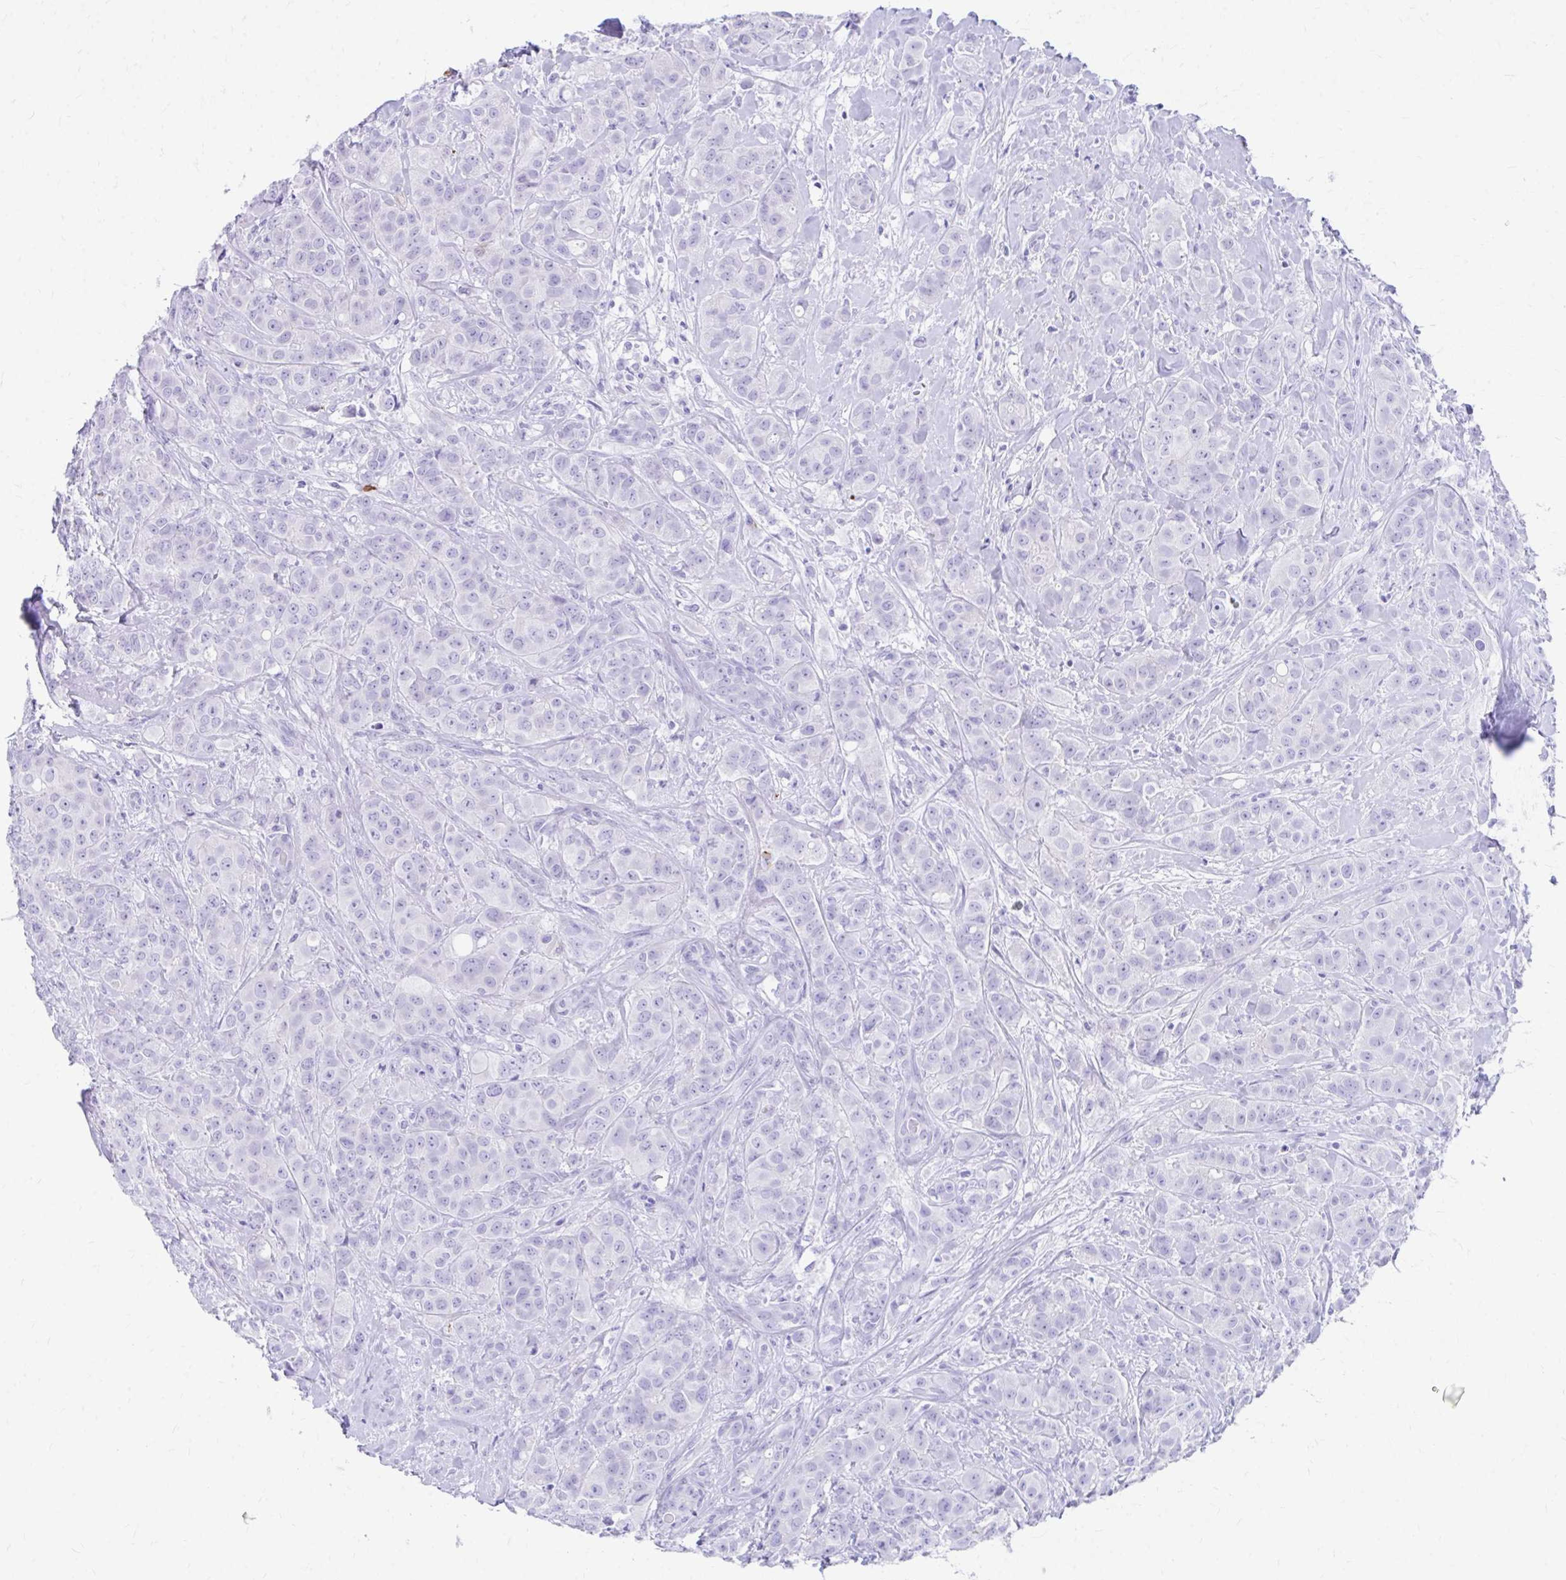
{"staining": {"intensity": "negative", "quantity": "none", "location": "none"}, "tissue": "breast cancer", "cell_type": "Tumor cells", "image_type": "cancer", "snomed": [{"axis": "morphology", "description": "Normal tissue, NOS"}, {"axis": "morphology", "description": "Duct carcinoma"}, {"axis": "topography", "description": "Breast"}], "caption": "Photomicrograph shows no protein expression in tumor cells of breast infiltrating ductal carcinoma tissue.", "gene": "ZNF699", "patient": {"sex": "female", "age": 43}}